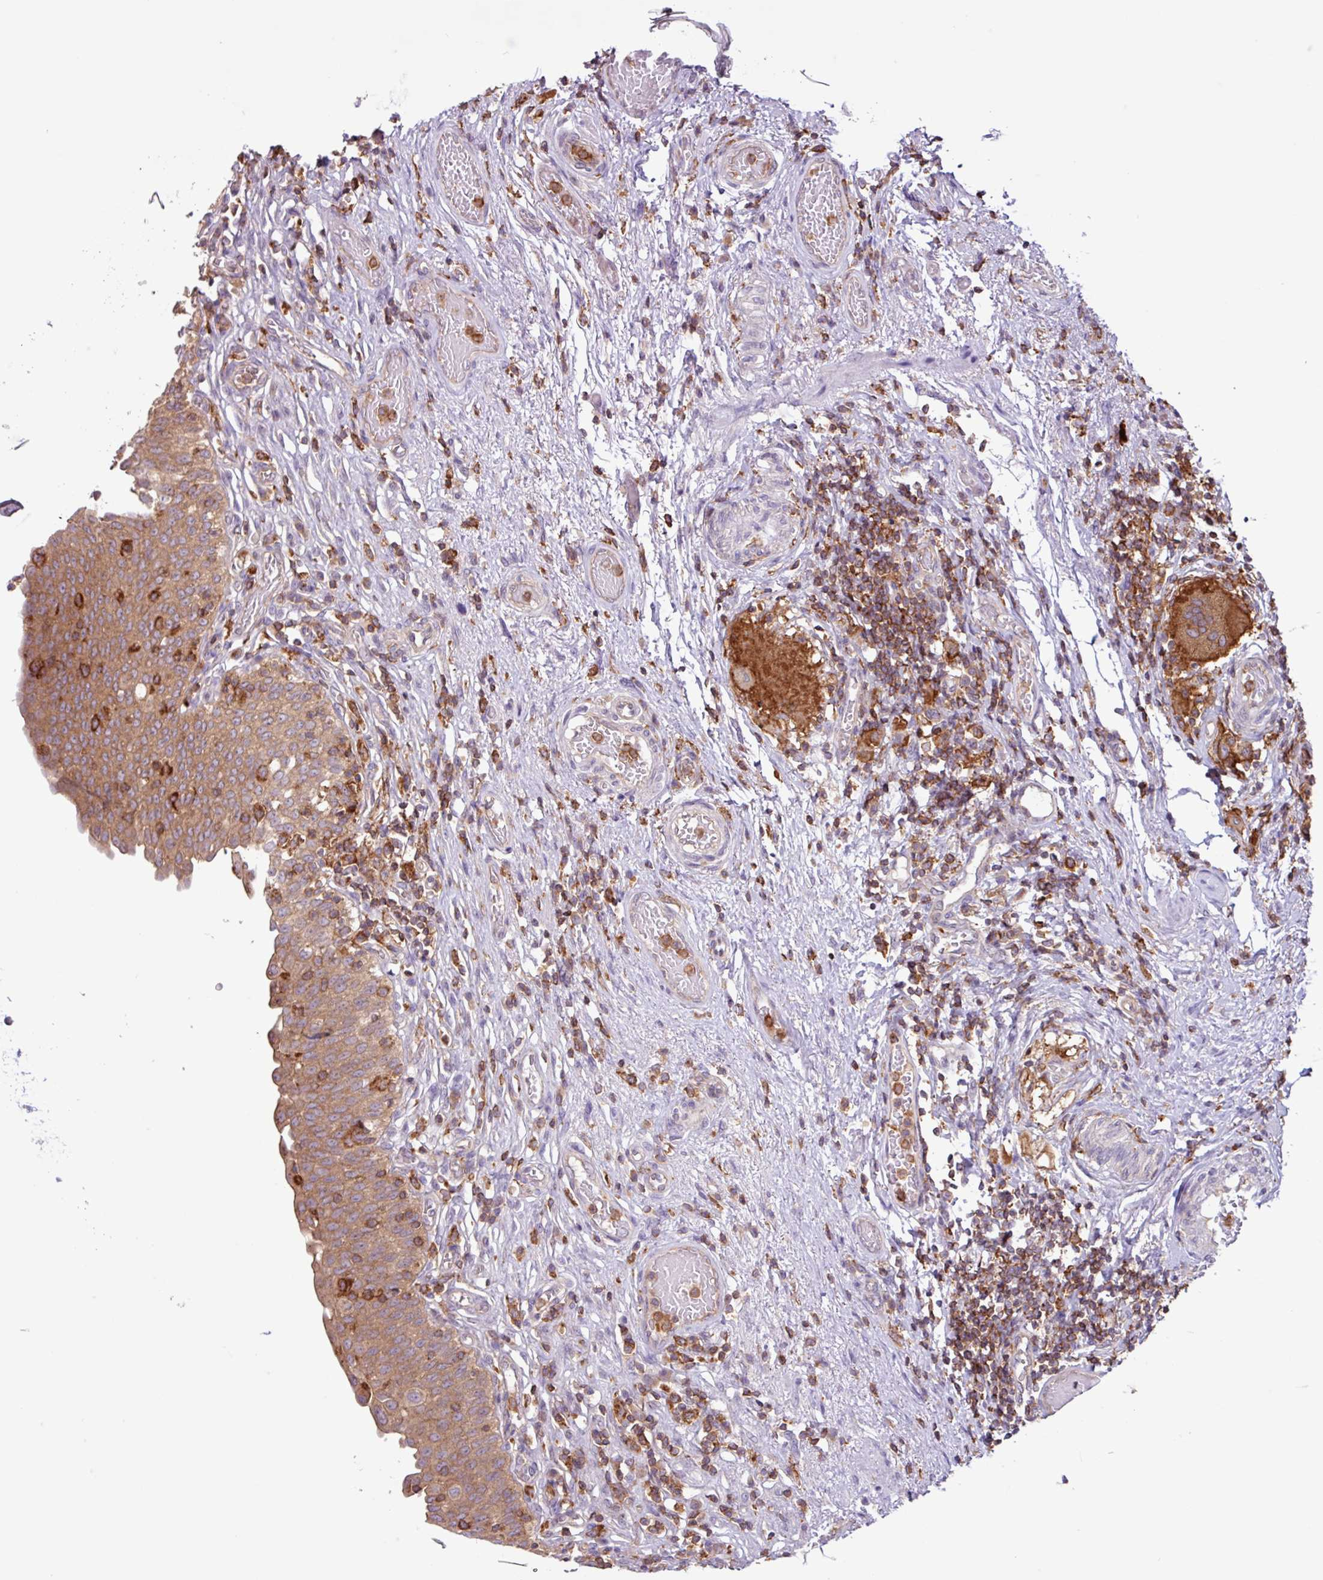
{"staining": {"intensity": "moderate", "quantity": ">75%", "location": "cytoplasmic/membranous"}, "tissue": "urinary bladder", "cell_type": "Urothelial cells", "image_type": "normal", "snomed": [{"axis": "morphology", "description": "Normal tissue, NOS"}, {"axis": "topography", "description": "Urinary bladder"}], "caption": "This micrograph demonstrates IHC staining of normal urinary bladder, with medium moderate cytoplasmic/membranous positivity in about >75% of urothelial cells.", "gene": "ACTR3B", "patient": {"sex": "male", "age": 71}}